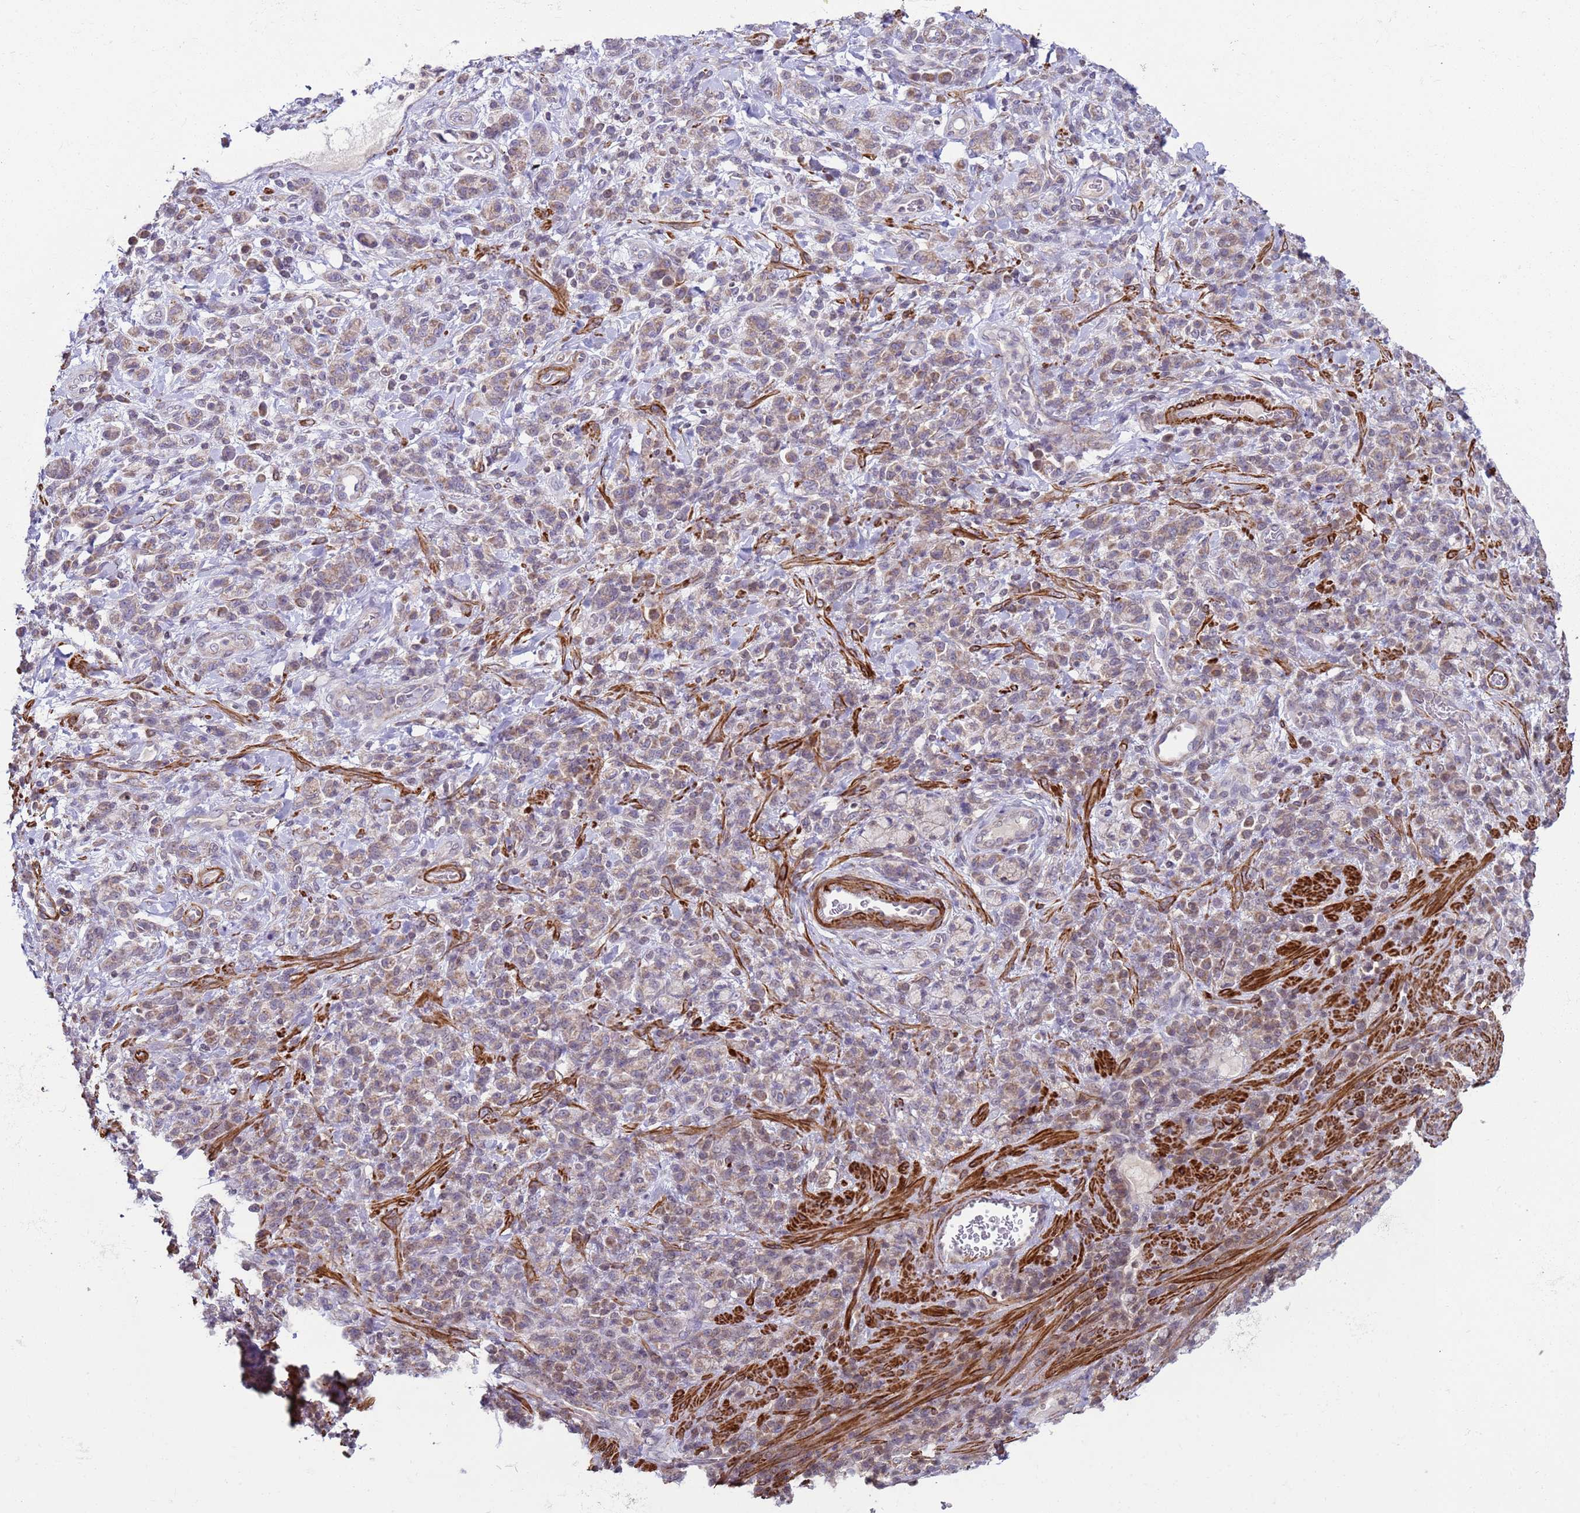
{"staining": {"intensity": "weak", "quantity": "25%-75%", "location": "cytoplasmic/membranous"}, "tissue": "stomach cancer", "cell_type": "Tumor cells", "image_type": "cancer", "snomed": [{"axis": "morphology", "description": "Adenocarcinoma, NOS"}, {"axis": "topography", "description": "Stomach"}], "caption": "Human stomach cancer stained with a protein marker exhibits weak staining in tumor cells.", "gene": "SNAPC4", "patient": {"sex": "male", "age": 77}}